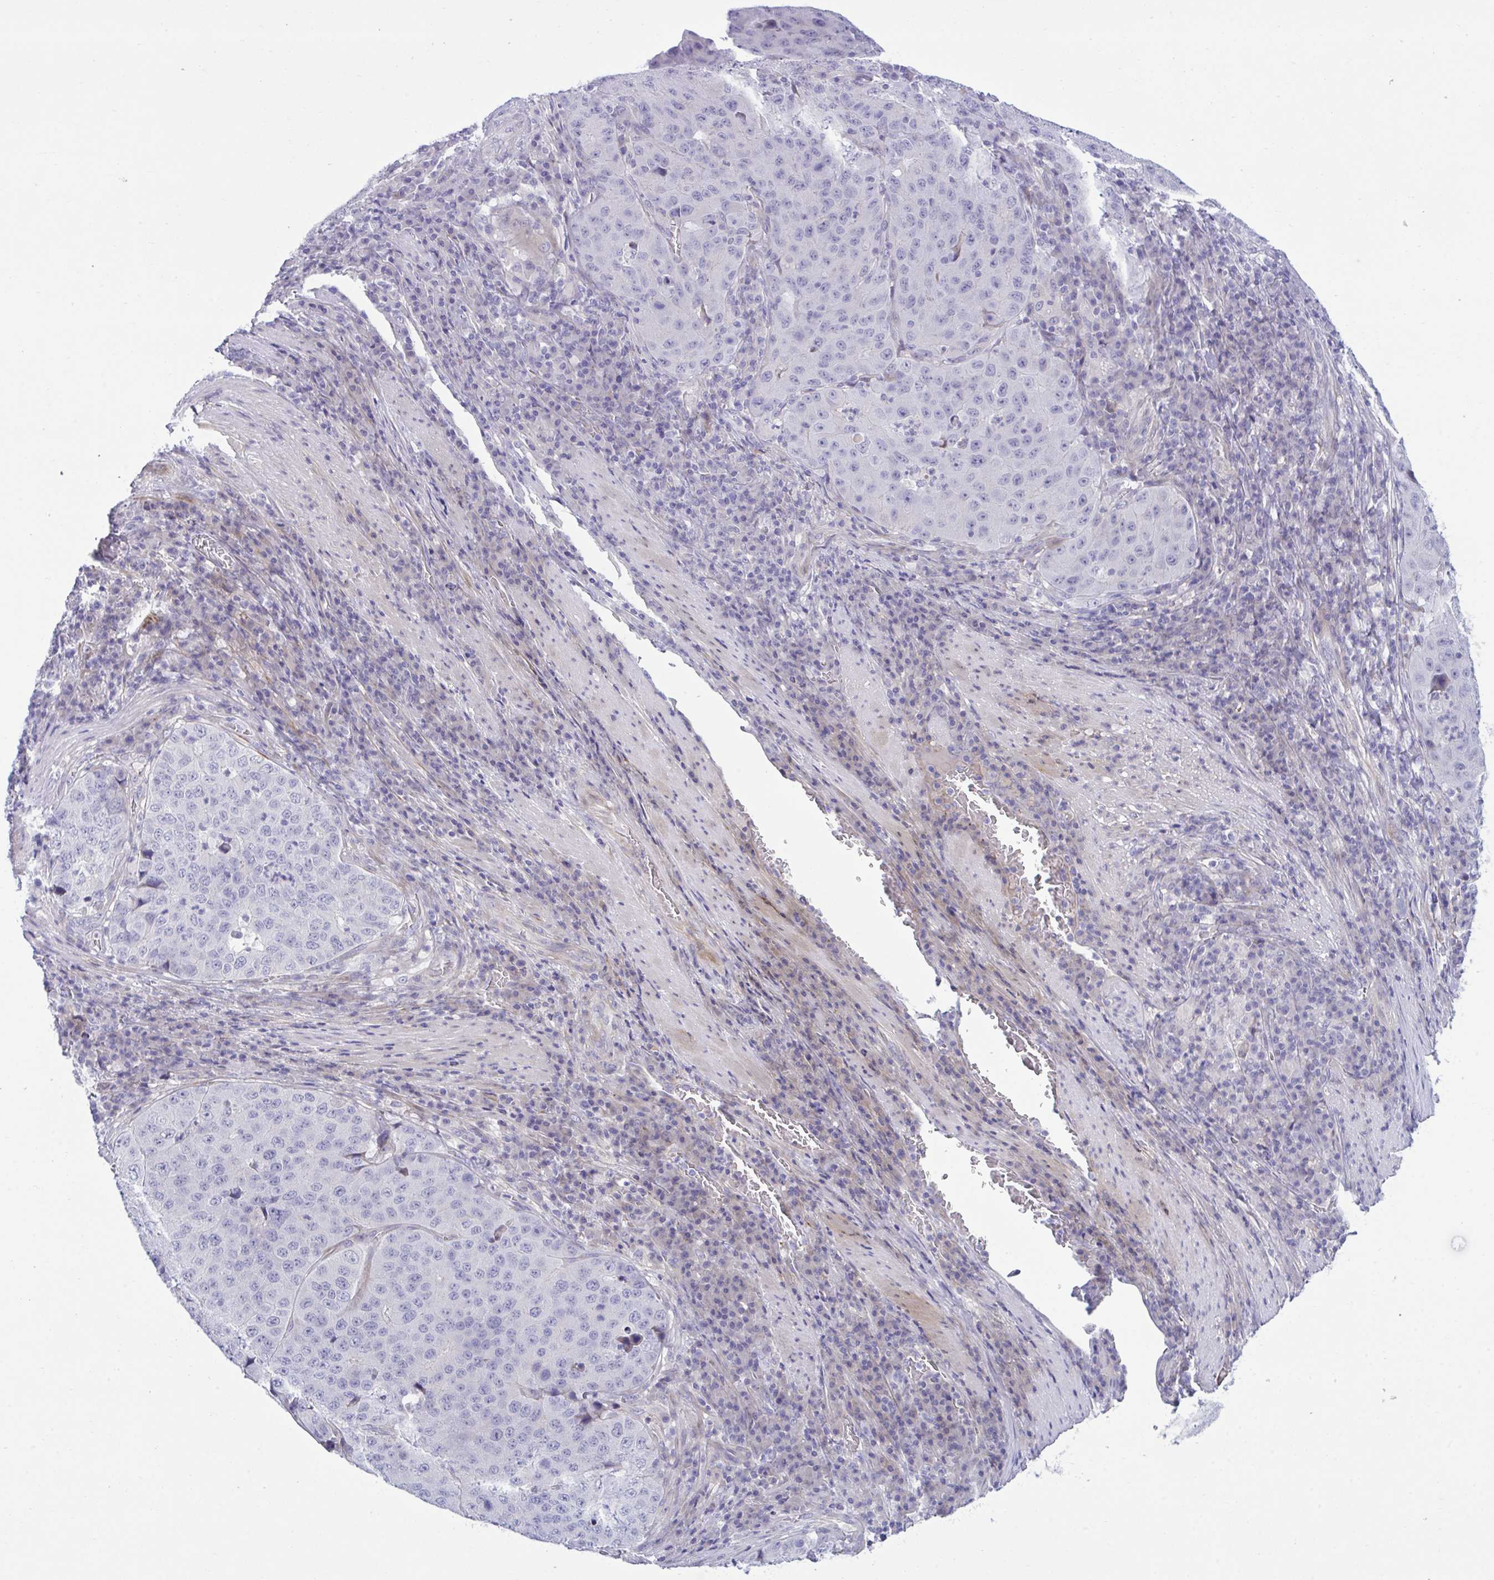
{"staining": {"intensity": "negative", "quantity": "none", "location": "none"}, "tissue": "stomach cancer", "cell_type": "Tumor cells", "image_type": "cancer", "snomed": [{"axis": "morphology", "description": "Adenocarcinoma, NOS"}, {"axis": "topography", "description": "Stomach"}], "caption": "The micrograph reveals no staining of tumor cells in adenocarcinoma (stomach).", "gene": "MED9", "patient": {"sex": "male", "age": 71}}